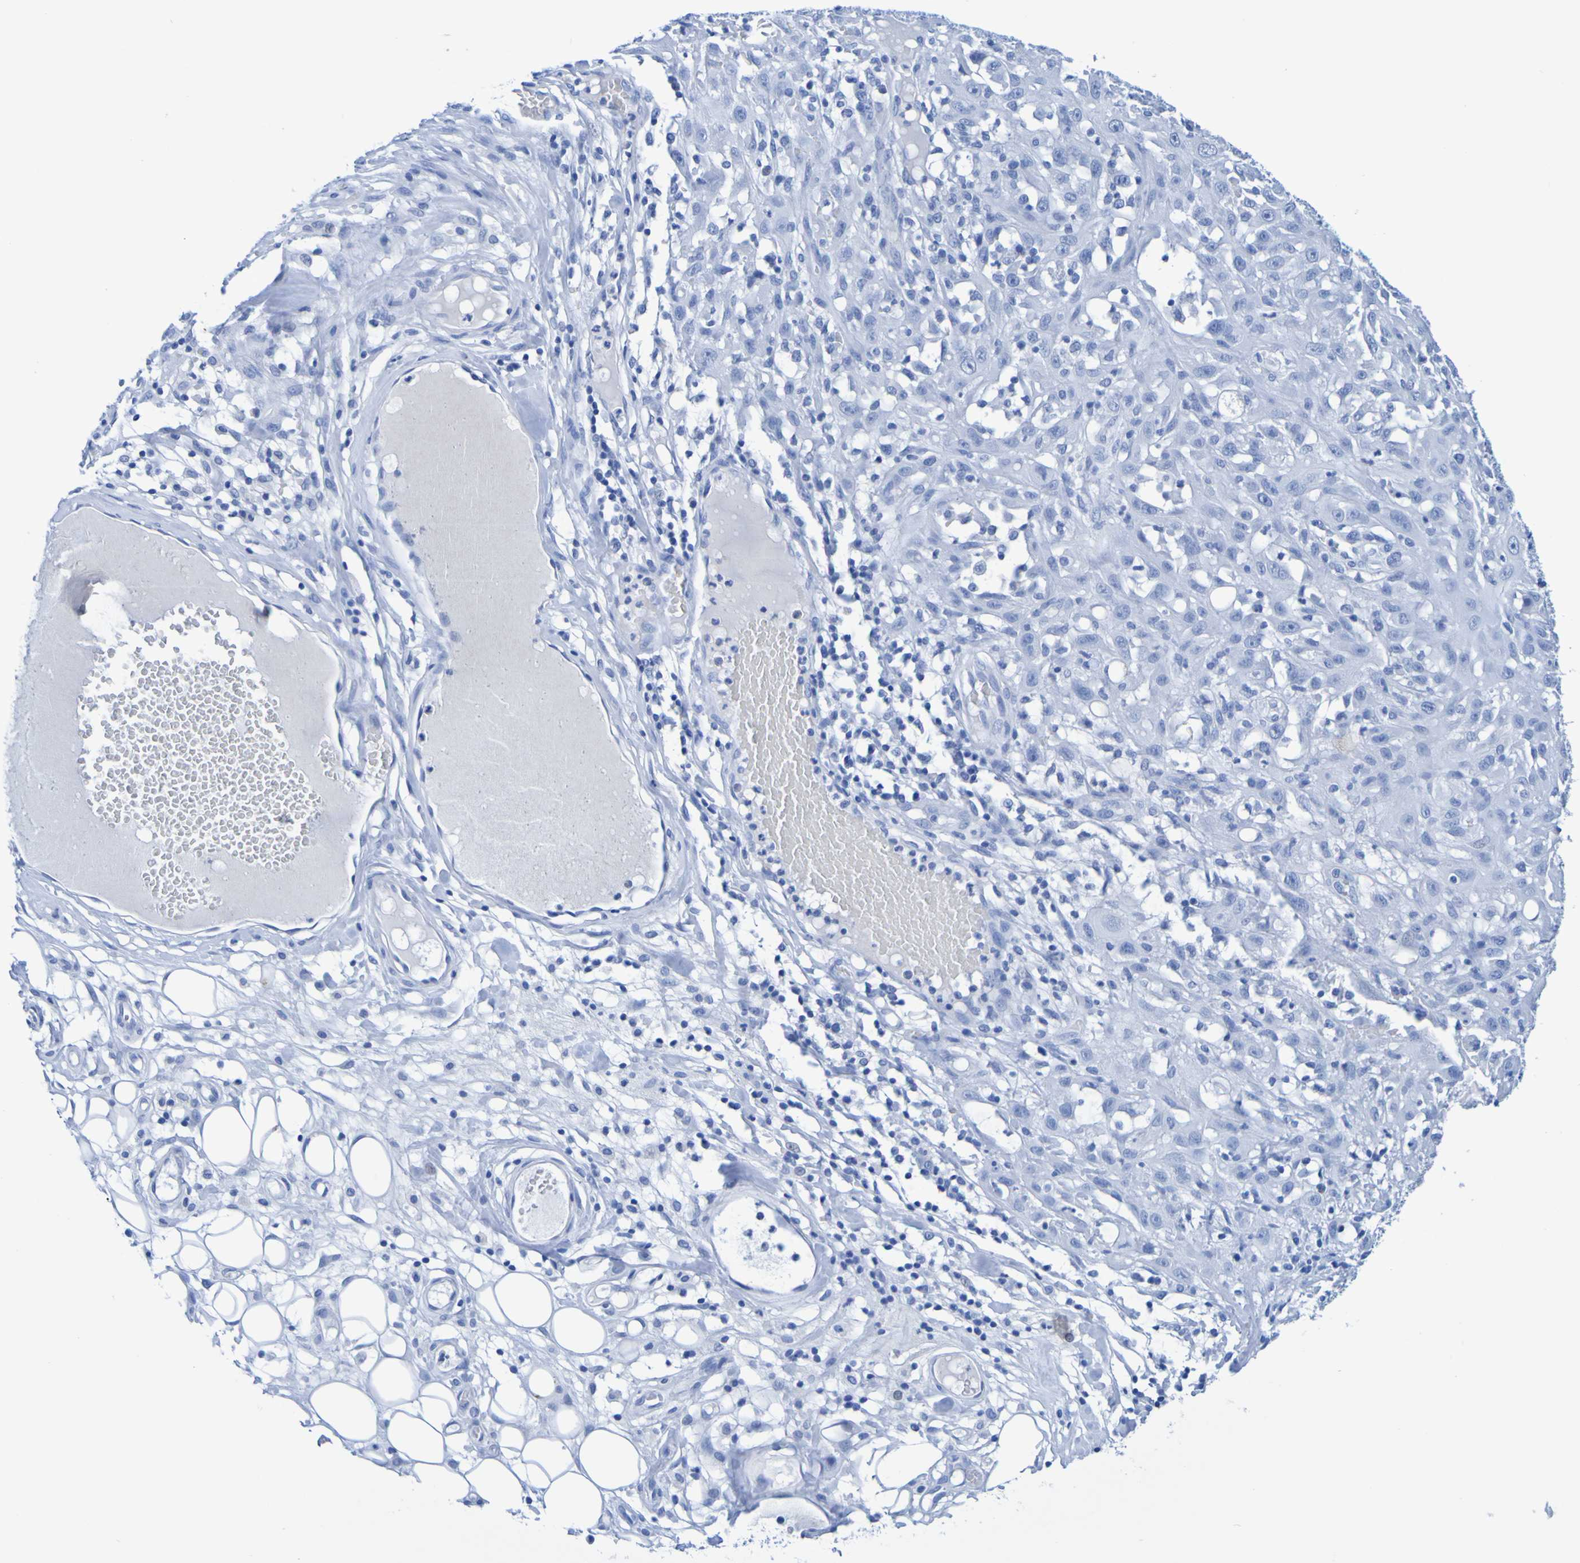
{"staining": {"intensity": "negative", "quantity": "none", "location": "none"}, "tissue": "skin cancer", "cell_type": "Tumor cells", "image_type": "cancer", "snomed": [{"axis": "morphology", "description": "Squamous cell carcinoma, NOS"}, {"axis": "topography", "description": "Skin"}], "caption": "Tumor cells show no significant positivity in skin squamous cell carcinoma. (Brightfield microscopy of DAB (3,3'-diaminobenzidine) IHC at high magnification).", "gene": "DPEP1", "patient": {"sex": "male", "age": 75}}